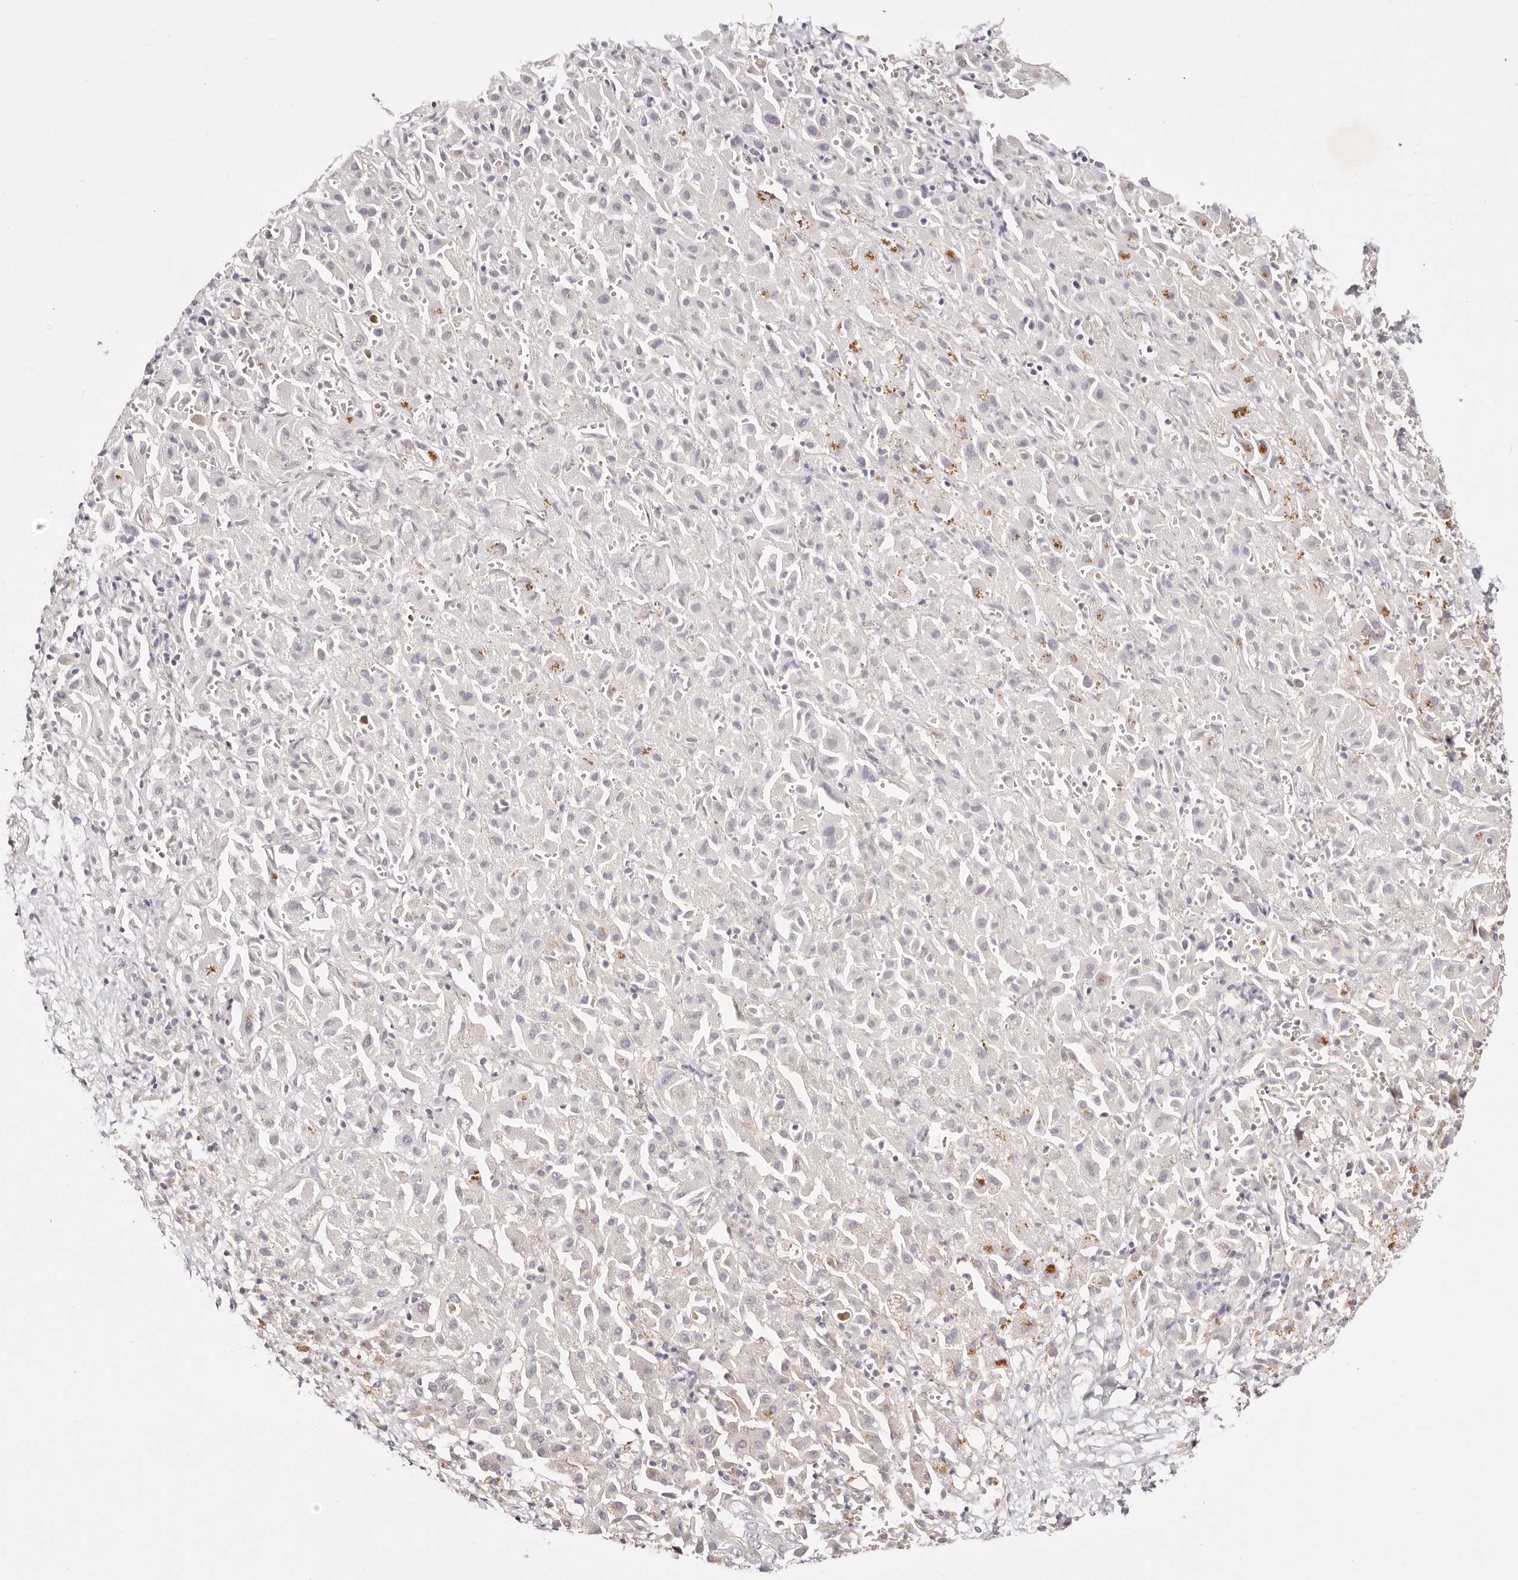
{"staining": {"intensity": "negative", "quantity": "none", "location": "none"}, "tissue": "liver cancer", "cell_type": "Tumor cells", "image_type": "cancer", "snomed": [{"axis": "morphology", "description": "Cholangiocarcinoma"}, {"axis": "topography", "description": "Liver"}], "caption": "Immunohistochemical staining of human cholangiocarcinoma (liver) demonstrates no significant staining in tumor cells. The staining was performed using DAB to visualize the protein expression in brown, while the nuclei were stained in blue with hematoxylin (Magnification: 20x).", "gene": "SLC35B2", "patient": {"sex": "female", "age": 52}}